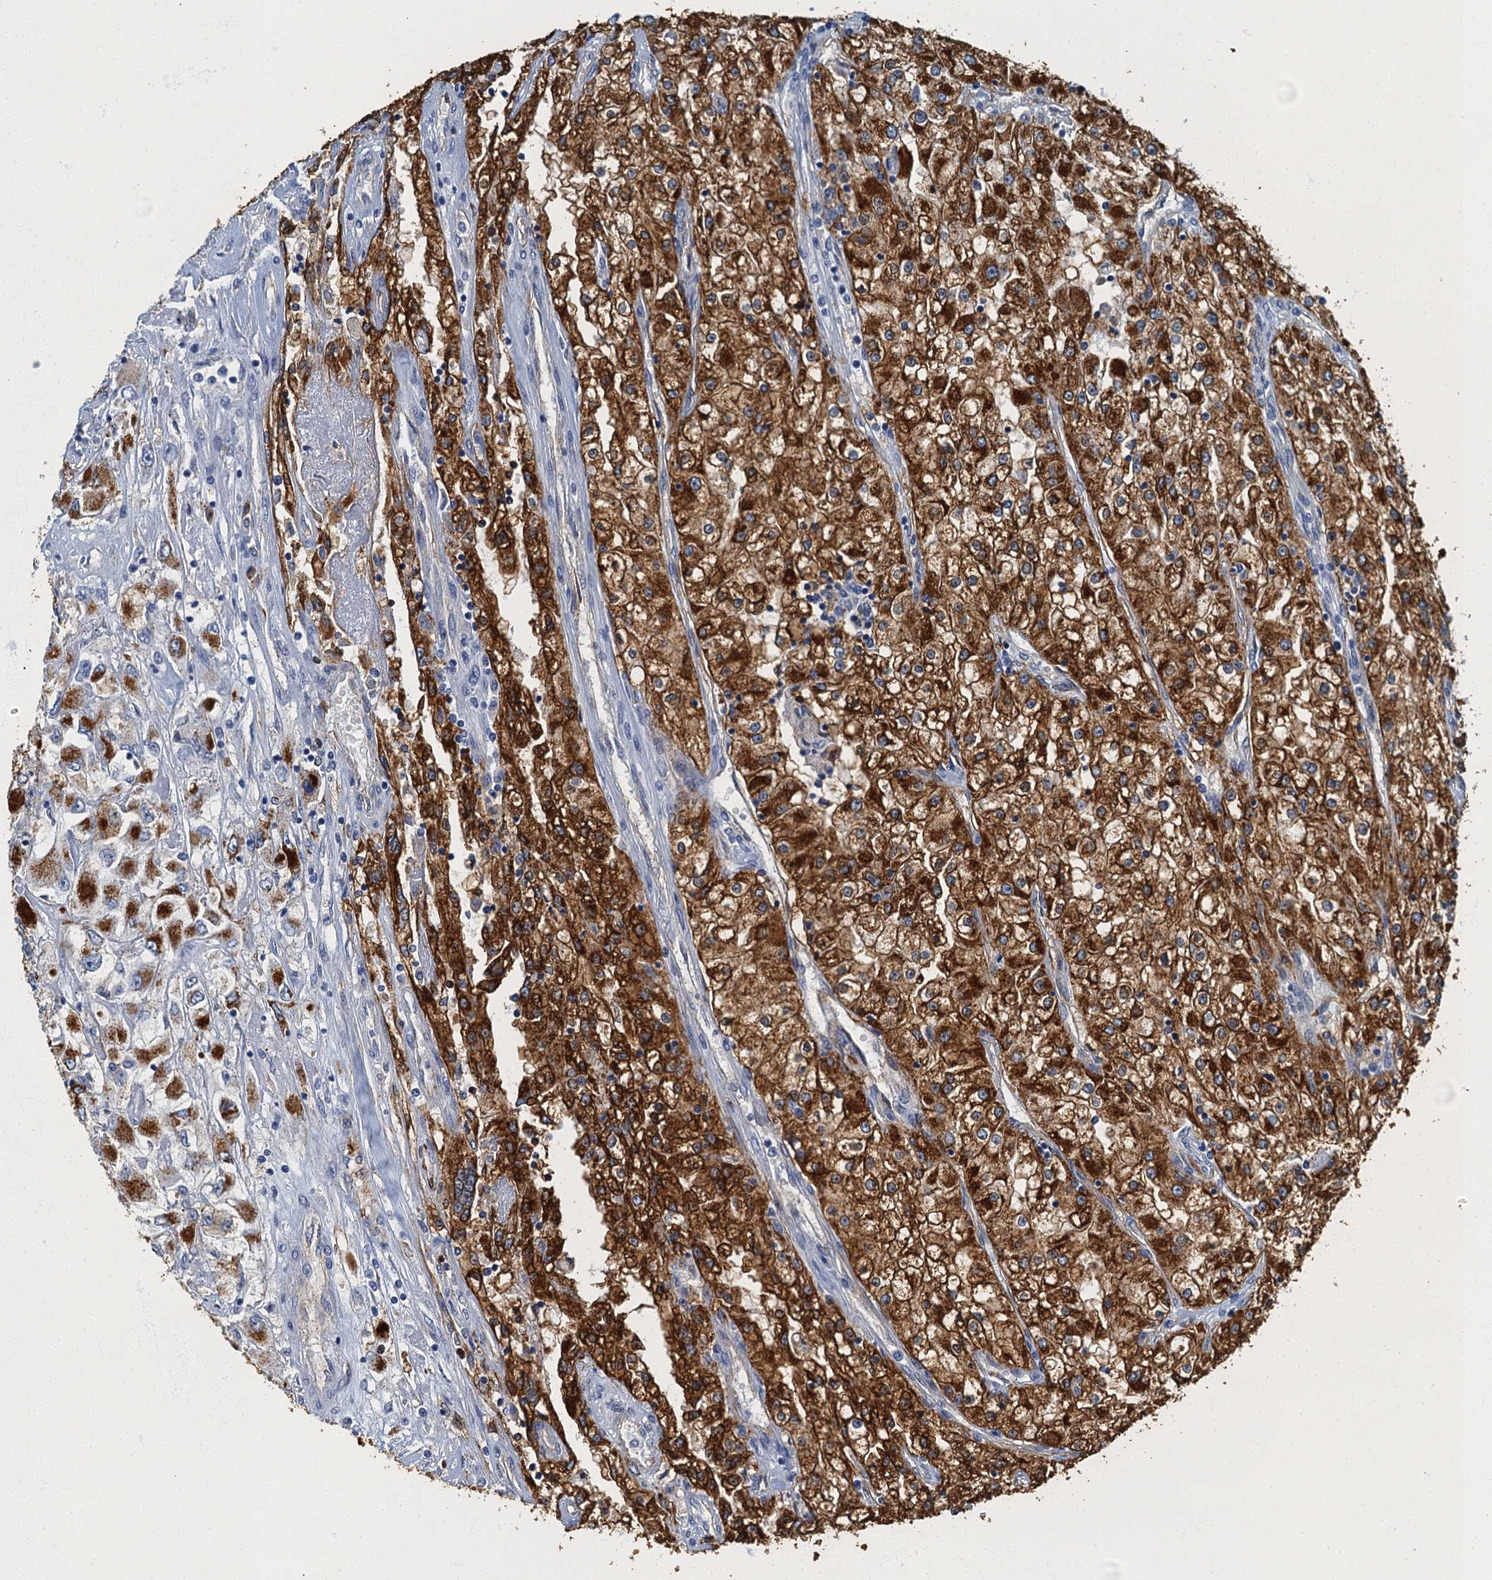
{"staining": {"intensity": "strong", "quantity": ">75%", "location": "cytoplasmic/membranous"}, "tissue": "renal cancer", "cell_type": "Tumor cells", "image_type": "cancer", "snomed": [{"axis": "morphology", "description": "Adenocarcinoma, NOS"}, {"axis": "topography", "description": "Kidney"}], "caption": "Immunohistochemistry photomicrograph of neoplastic tissue: adenocarcinoma (renal) stained using immunohistochemistry demonstrates high levels of strong protein expression localized specifically in the cytoplasmic/membranous of tumor cells, appearing as a cytoplasmic/membranous brown color.", "gene": "GADL1", "patient": {"sex": "female", "age": 52}}